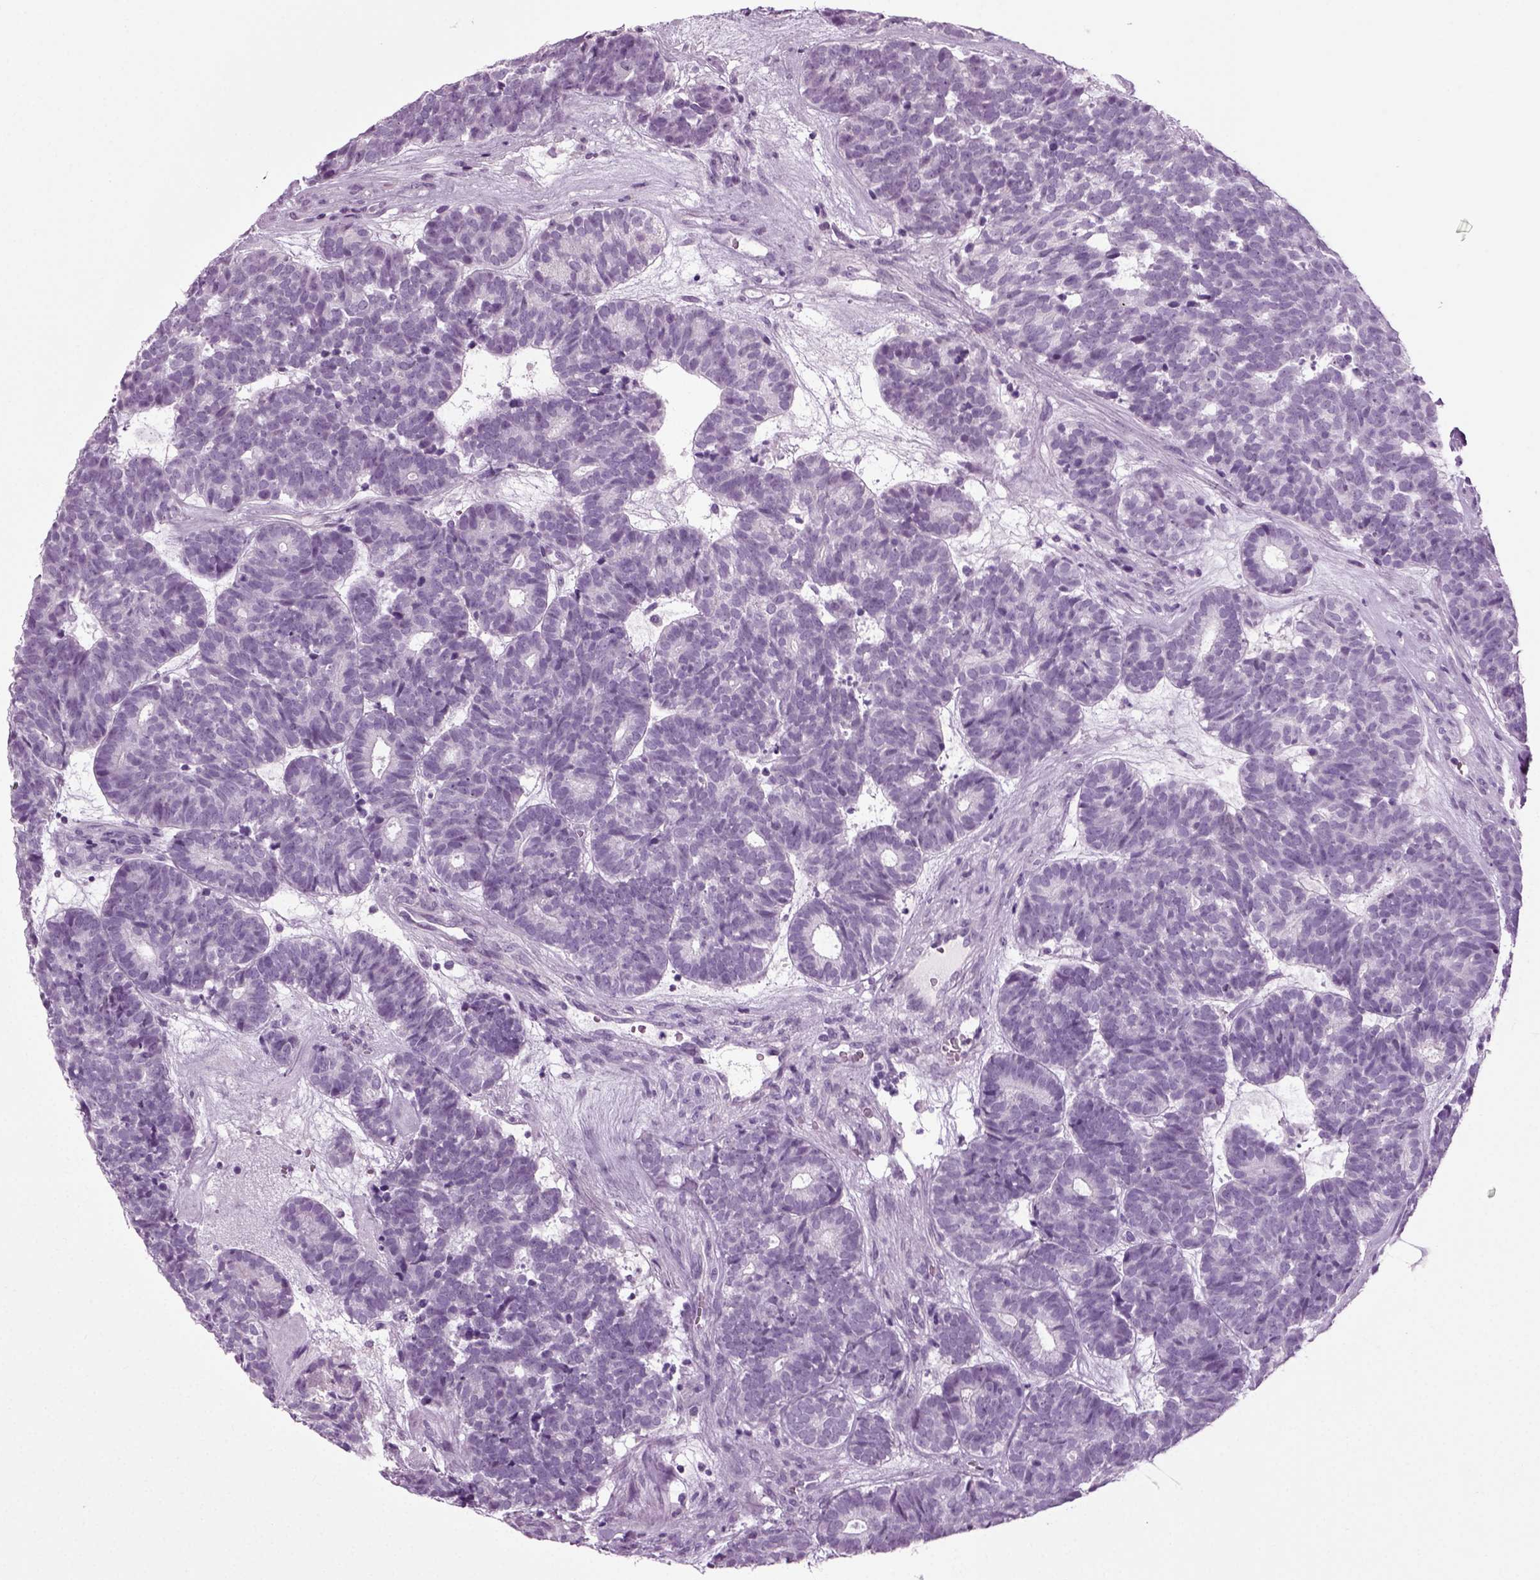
{"staining": {"intensity": "negative", "quantity": "none", "location": "none"}, "tissue": "head and neck cancer", "cell_type": "Tumor cells", "image_type": "cancer", "snomed": [{"axis": "morphology", "description": "Adenocarcinoma, NOS"}, {"axis": "topography", "description": "Head-Neck"}], "caption": "The immunohistochemistry micrograph has no significant staining in tumor cells of head and neck adenocarcinoma tissue.", "gene": "PRLH", "patient": {"sex": "female", "age": 81}}